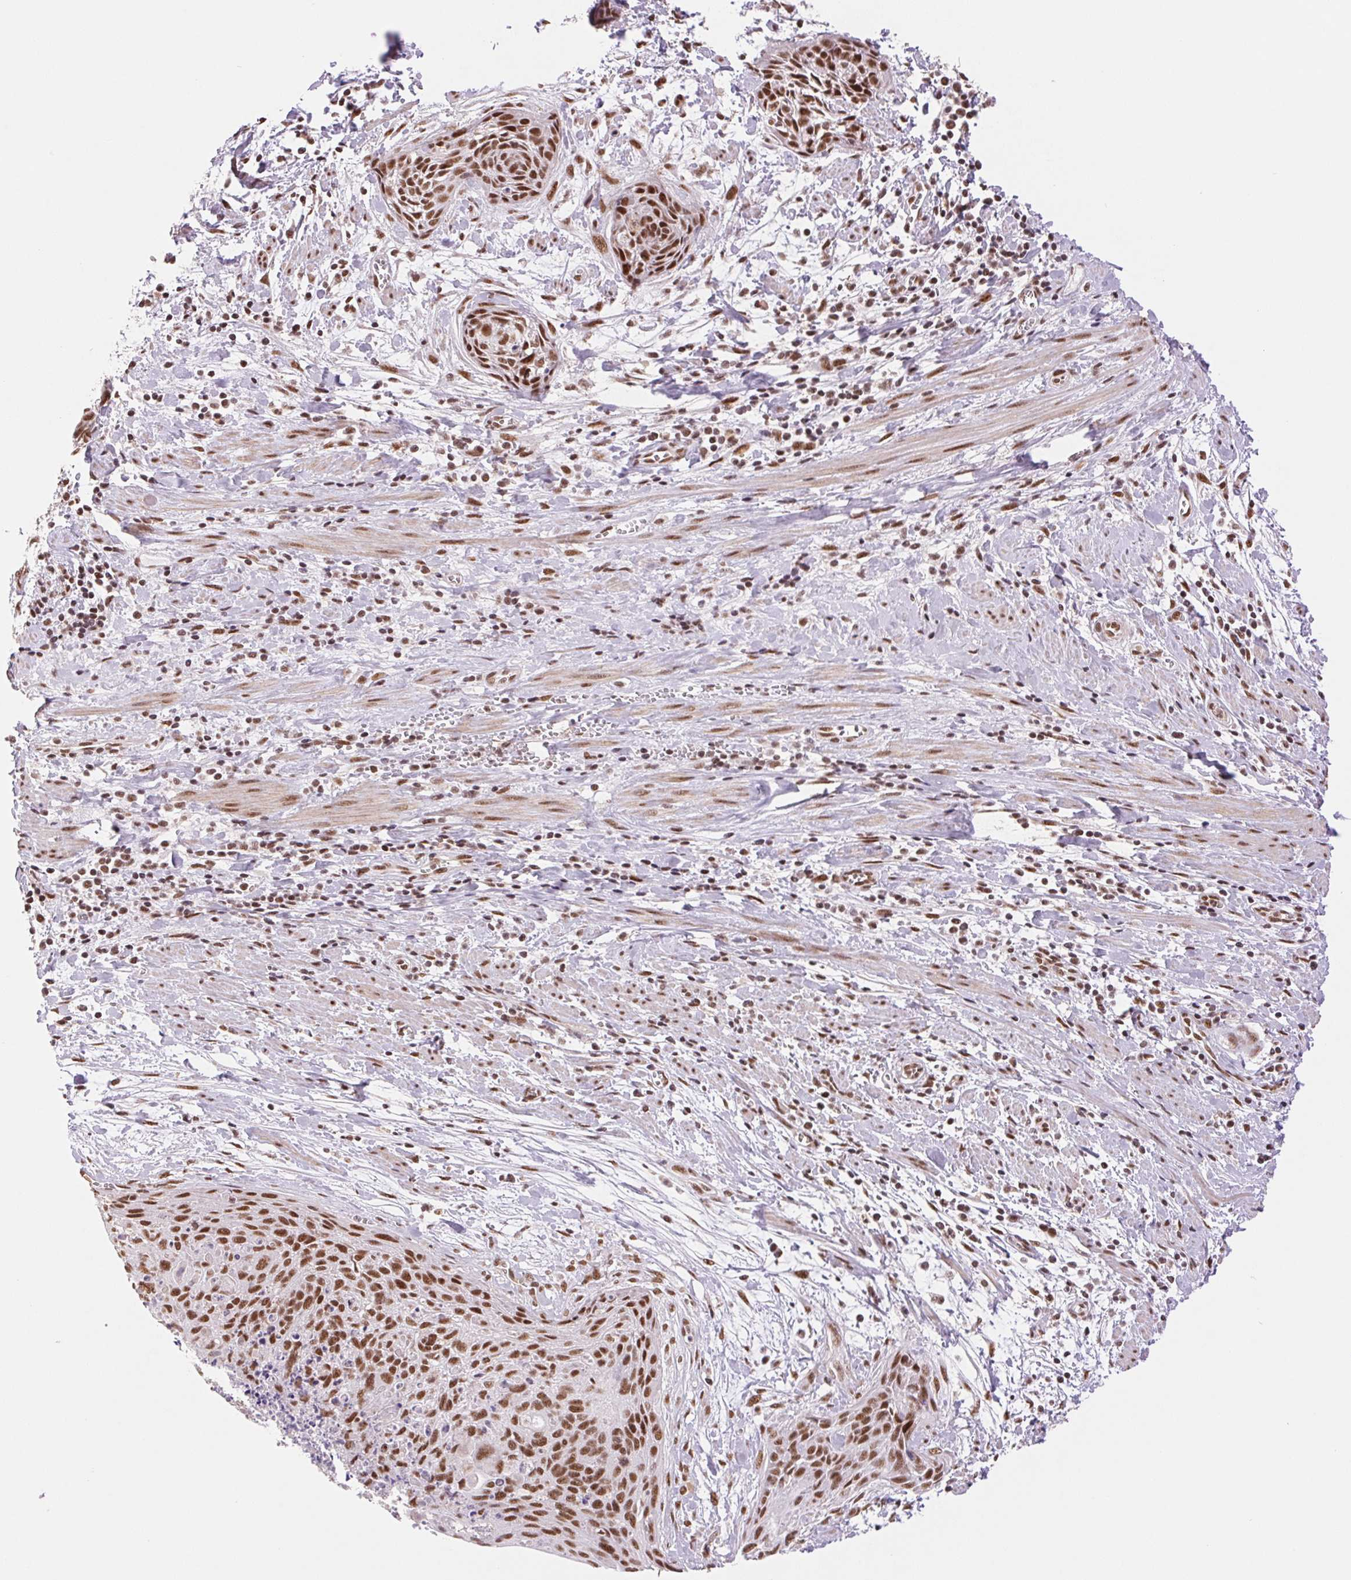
{"staining": {"intensity": "strong", "quantity": ">75%", "location": "nuclear"}, "tissue": "cervical cancer", "cell_type": "Tumor cells", "image_type": "cancer", "snomed": [{"axis": "morphology", "description": "Squamous cell carcinoma, NOS"}, {"axis": "topography", "description": "Cervix"}], "caption": "Immunohistochemistry of cervical squamous cell carcinoma displays high levels of strong nuclear expression in approximately >75% of tumor cells.", "gene": "SREK1", "patient": {"sex": "female", "age": 55}}